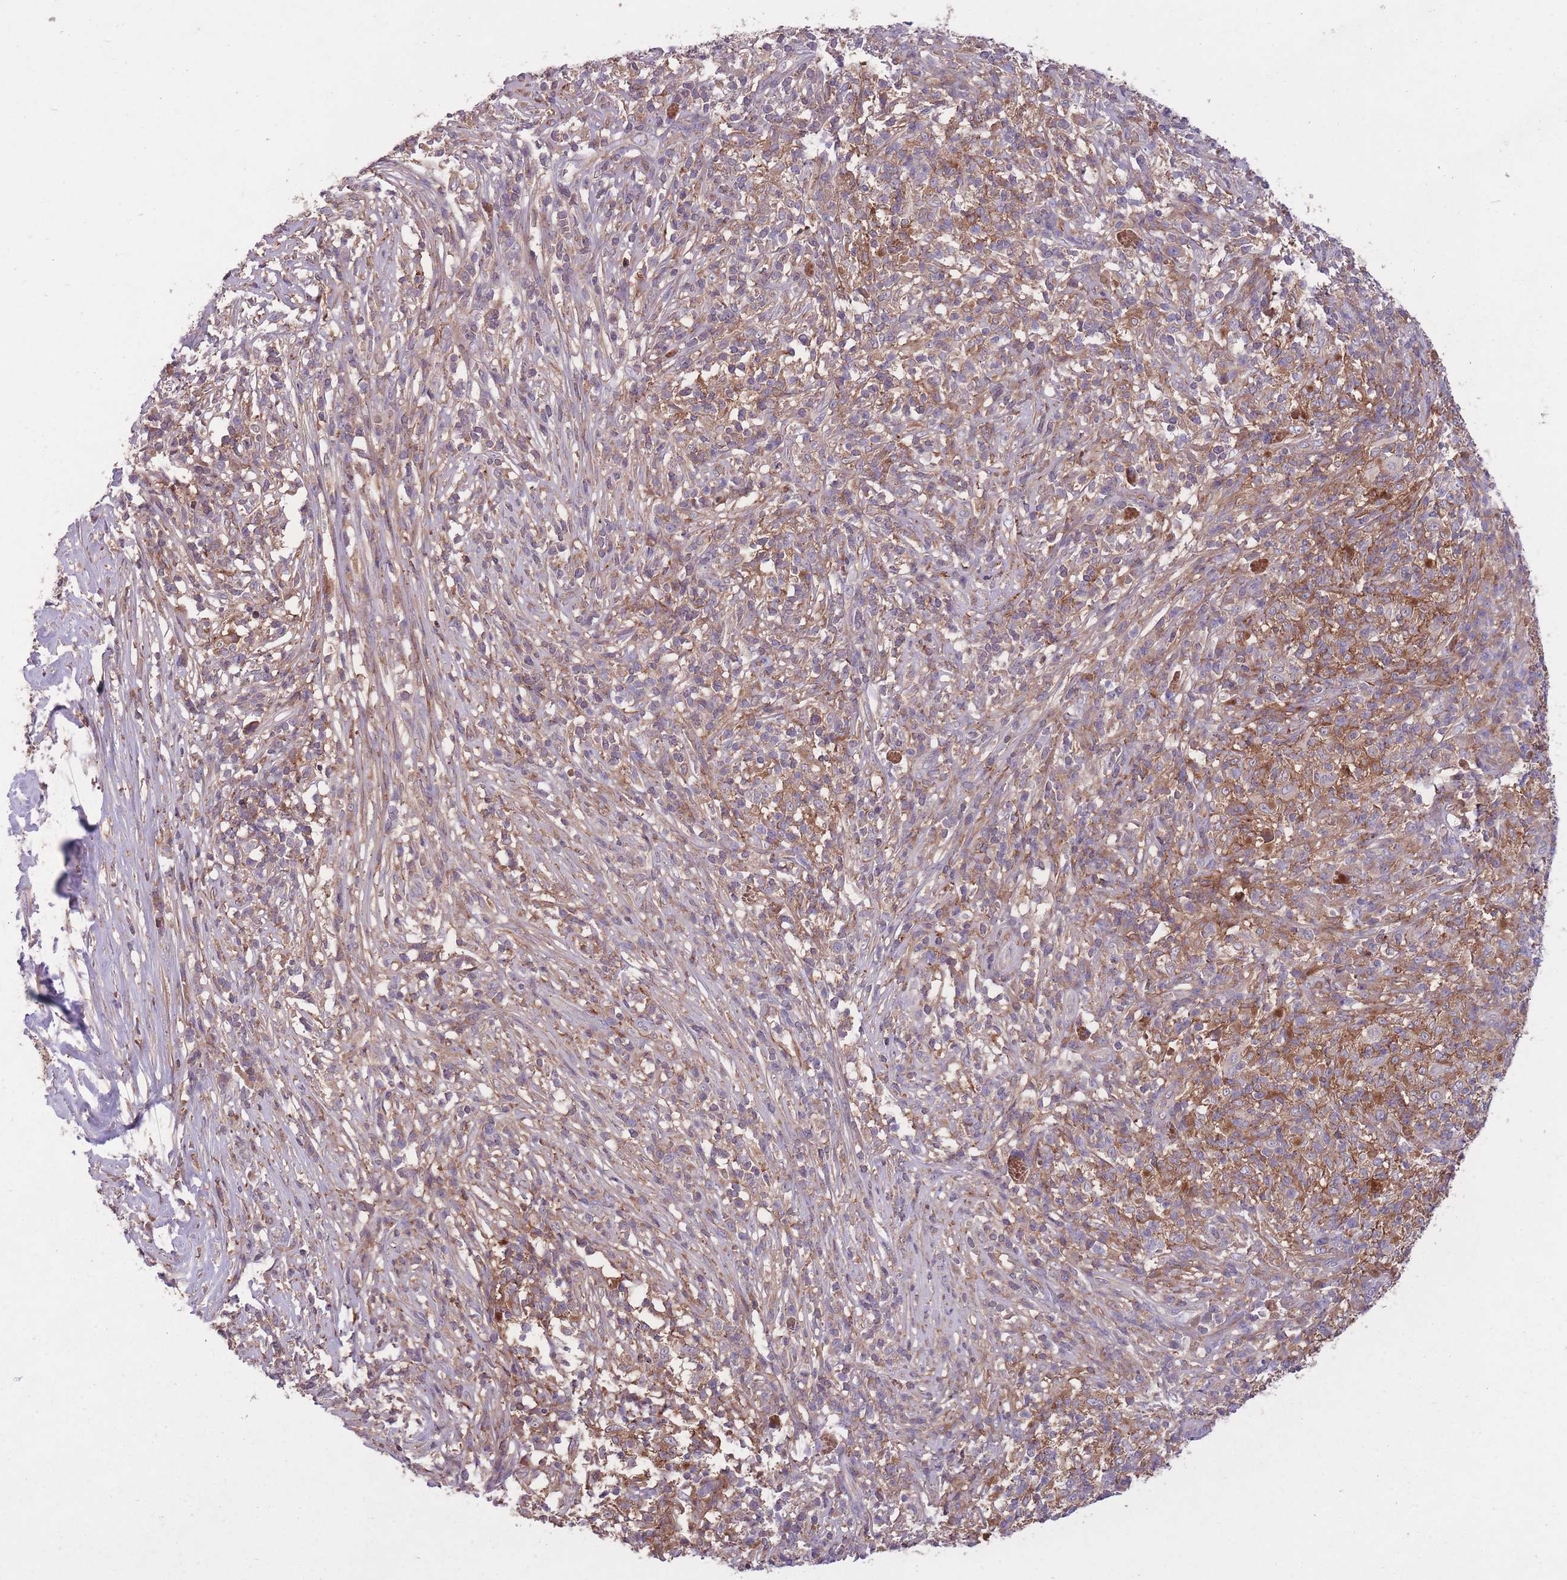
{"staining": {"intensity": "negative", "quantity": "none", "location": "none"}, "tissue": "melanoma", "cell_type": "Tumor cells", "image_type": "cancer", "snomed": [{"axis": "morphology", "description": "Malignant melanoma, NOS"}, {"axis": "topography", "description": "Skin"}], "caption": "Malignant melanoma was stained to show a protein in brown. There is no significant staining in tumor cells.", "gene": "OR2V2", "patient": {"sex": "male", "age": 66}}